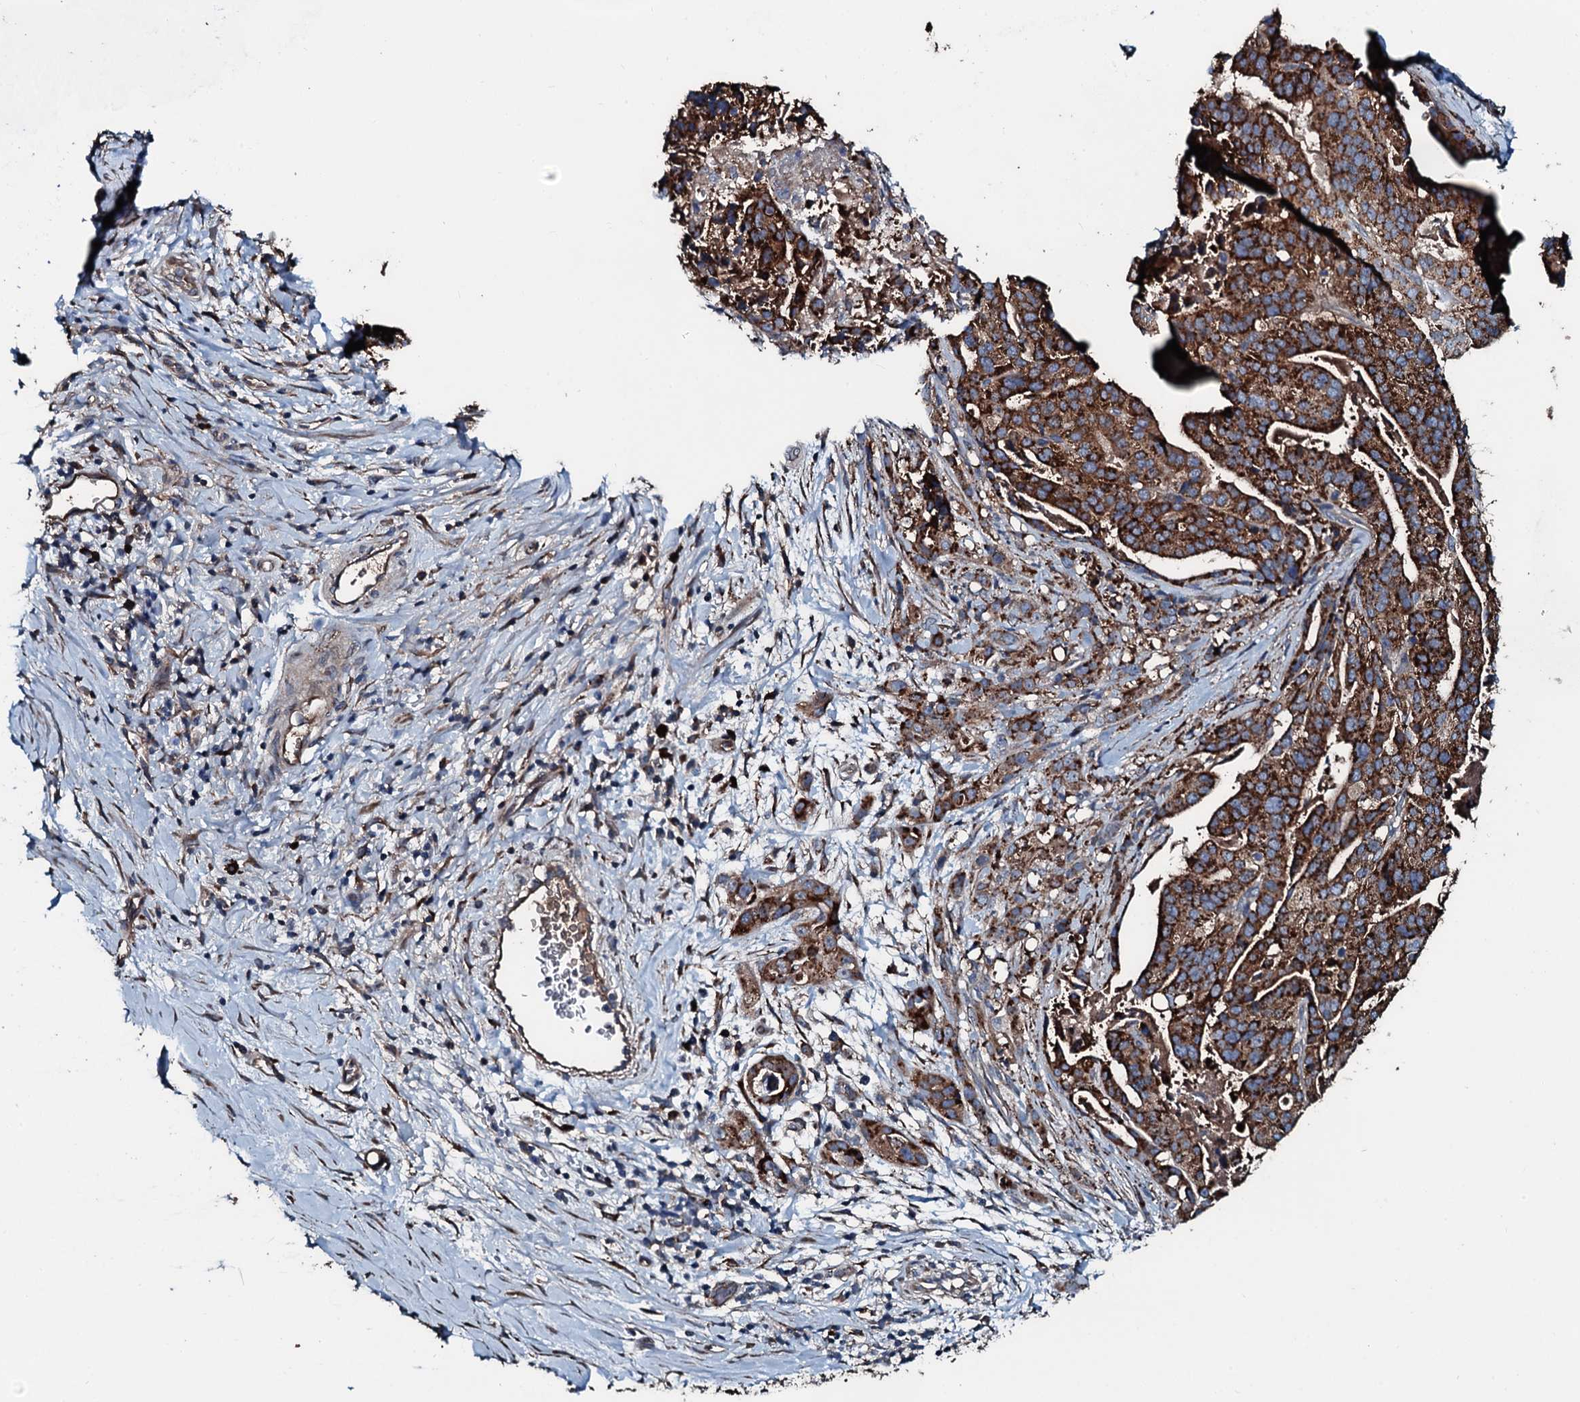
{"staining": {"intensity": "strong", "quantity": ">75%", "location": "cytoplasmic/membranous"}, "tissue": "stomach cancer", "cell_type": "Tumor cells", "image_type": "cancer", "snomed": [{"axis": "morphology", "description": "Adenocarcinoma, NOS"}, {"axis": "topography", "description": "Stomach"}], "caption": "Approximately >75% of tumor cells in stomach cancer (adenocarcinoma) reveal strong cytoplasmic/membranous protein staining as visualized by brown immunohistochemical staining.", "gene": "AARS1", "patient": {"sex": "male", "age": 48}}